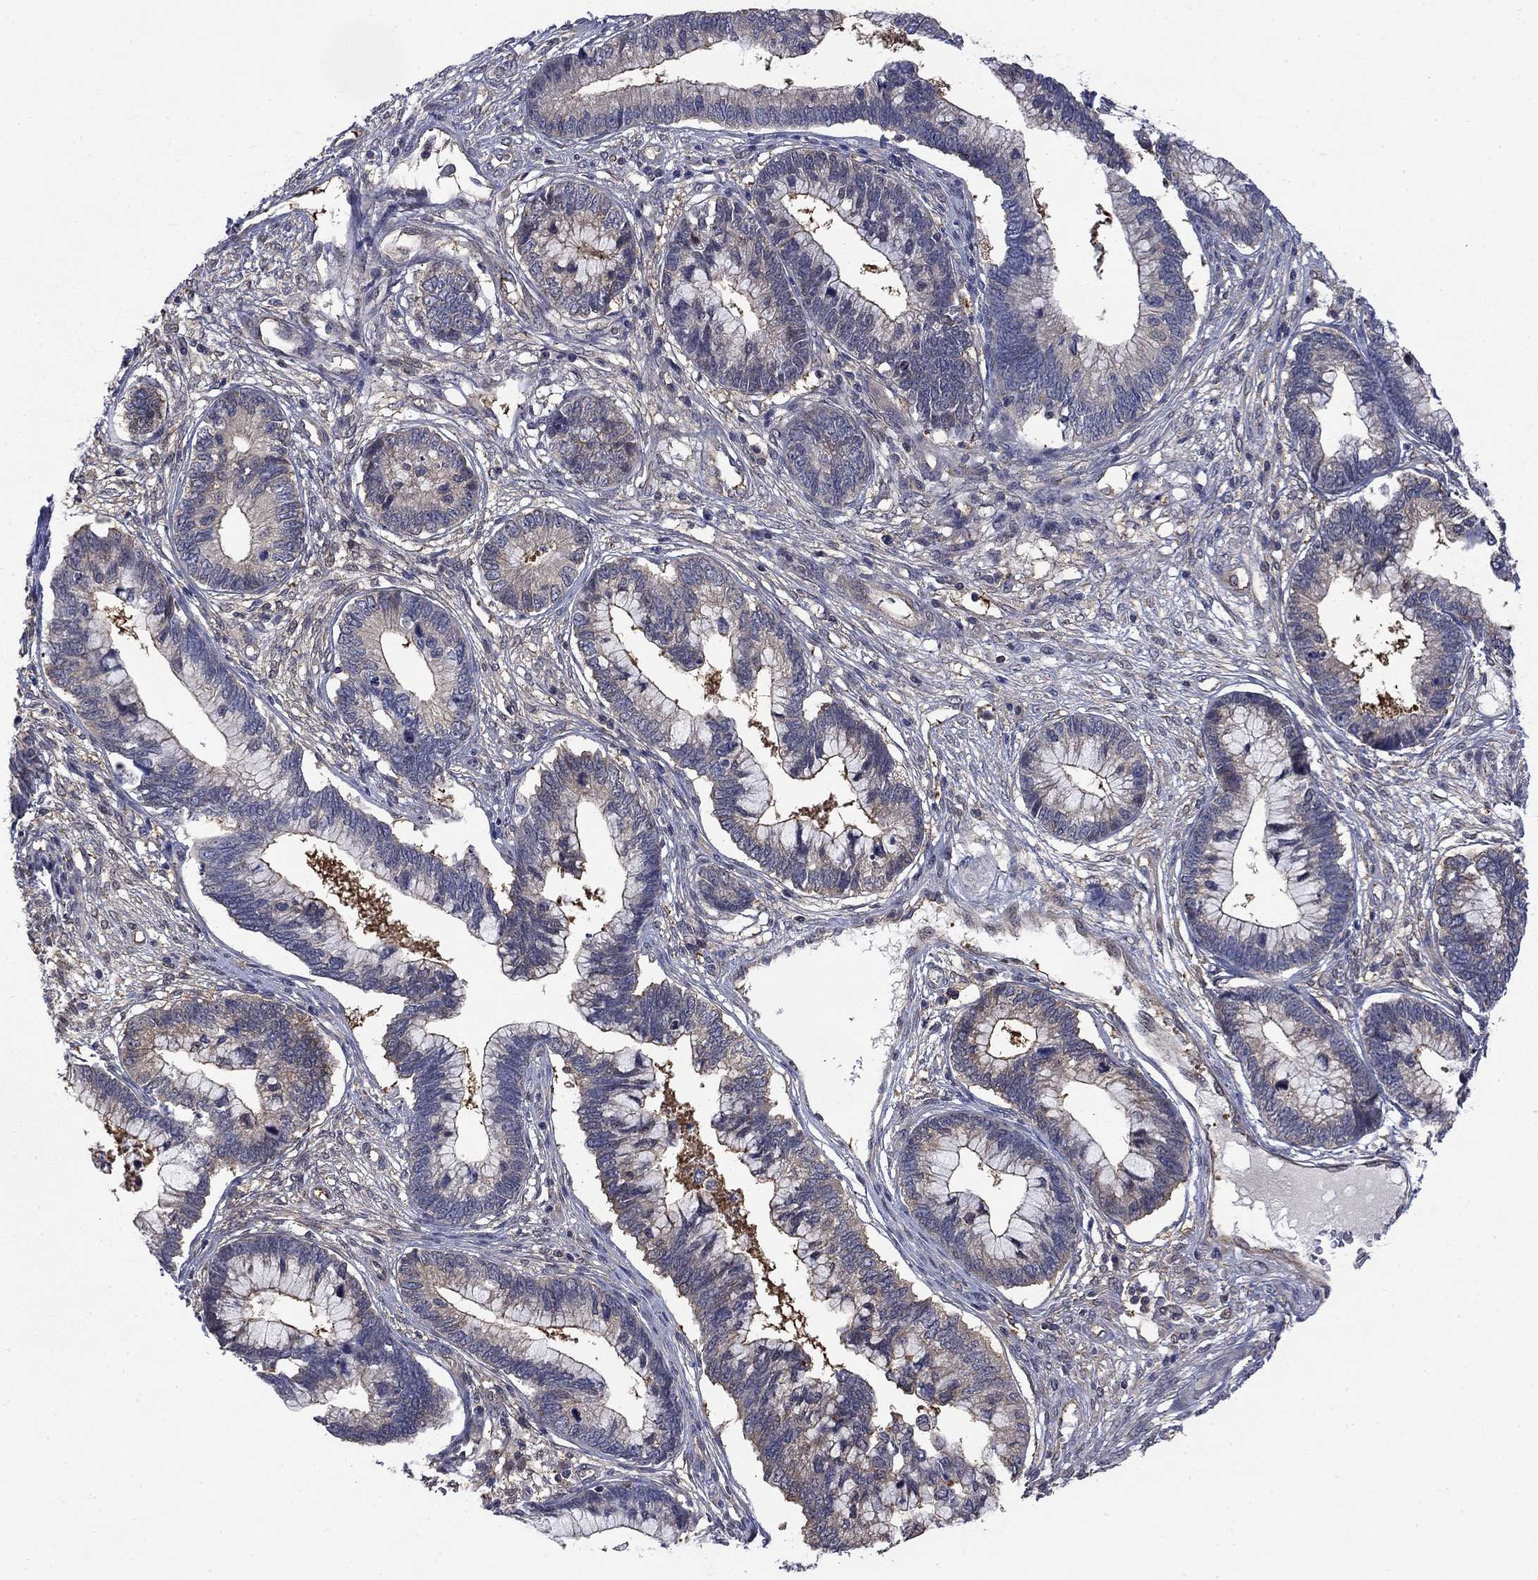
{"staining": {"intensity": "weak", "quantity": "25%-75%", "location": "cytoplasmic/membranous"}, "tissue": "cervical cancer", "cell_type": "Tumor cells", "image_type": "cancer", "snomed": [{"axis": "morphology", "description": "Adenocarcinoma, NOS"}, {"axis": "topography", "description": "Cervix"}], "caption": "Tumor cells display low levels of weak cytoplasmic/membranous positivity in about 25%-75% of cells in human cervical adenocarcinoma.", "gene": "PDZD2", "patient": {"sex": "female", "age": 44}}